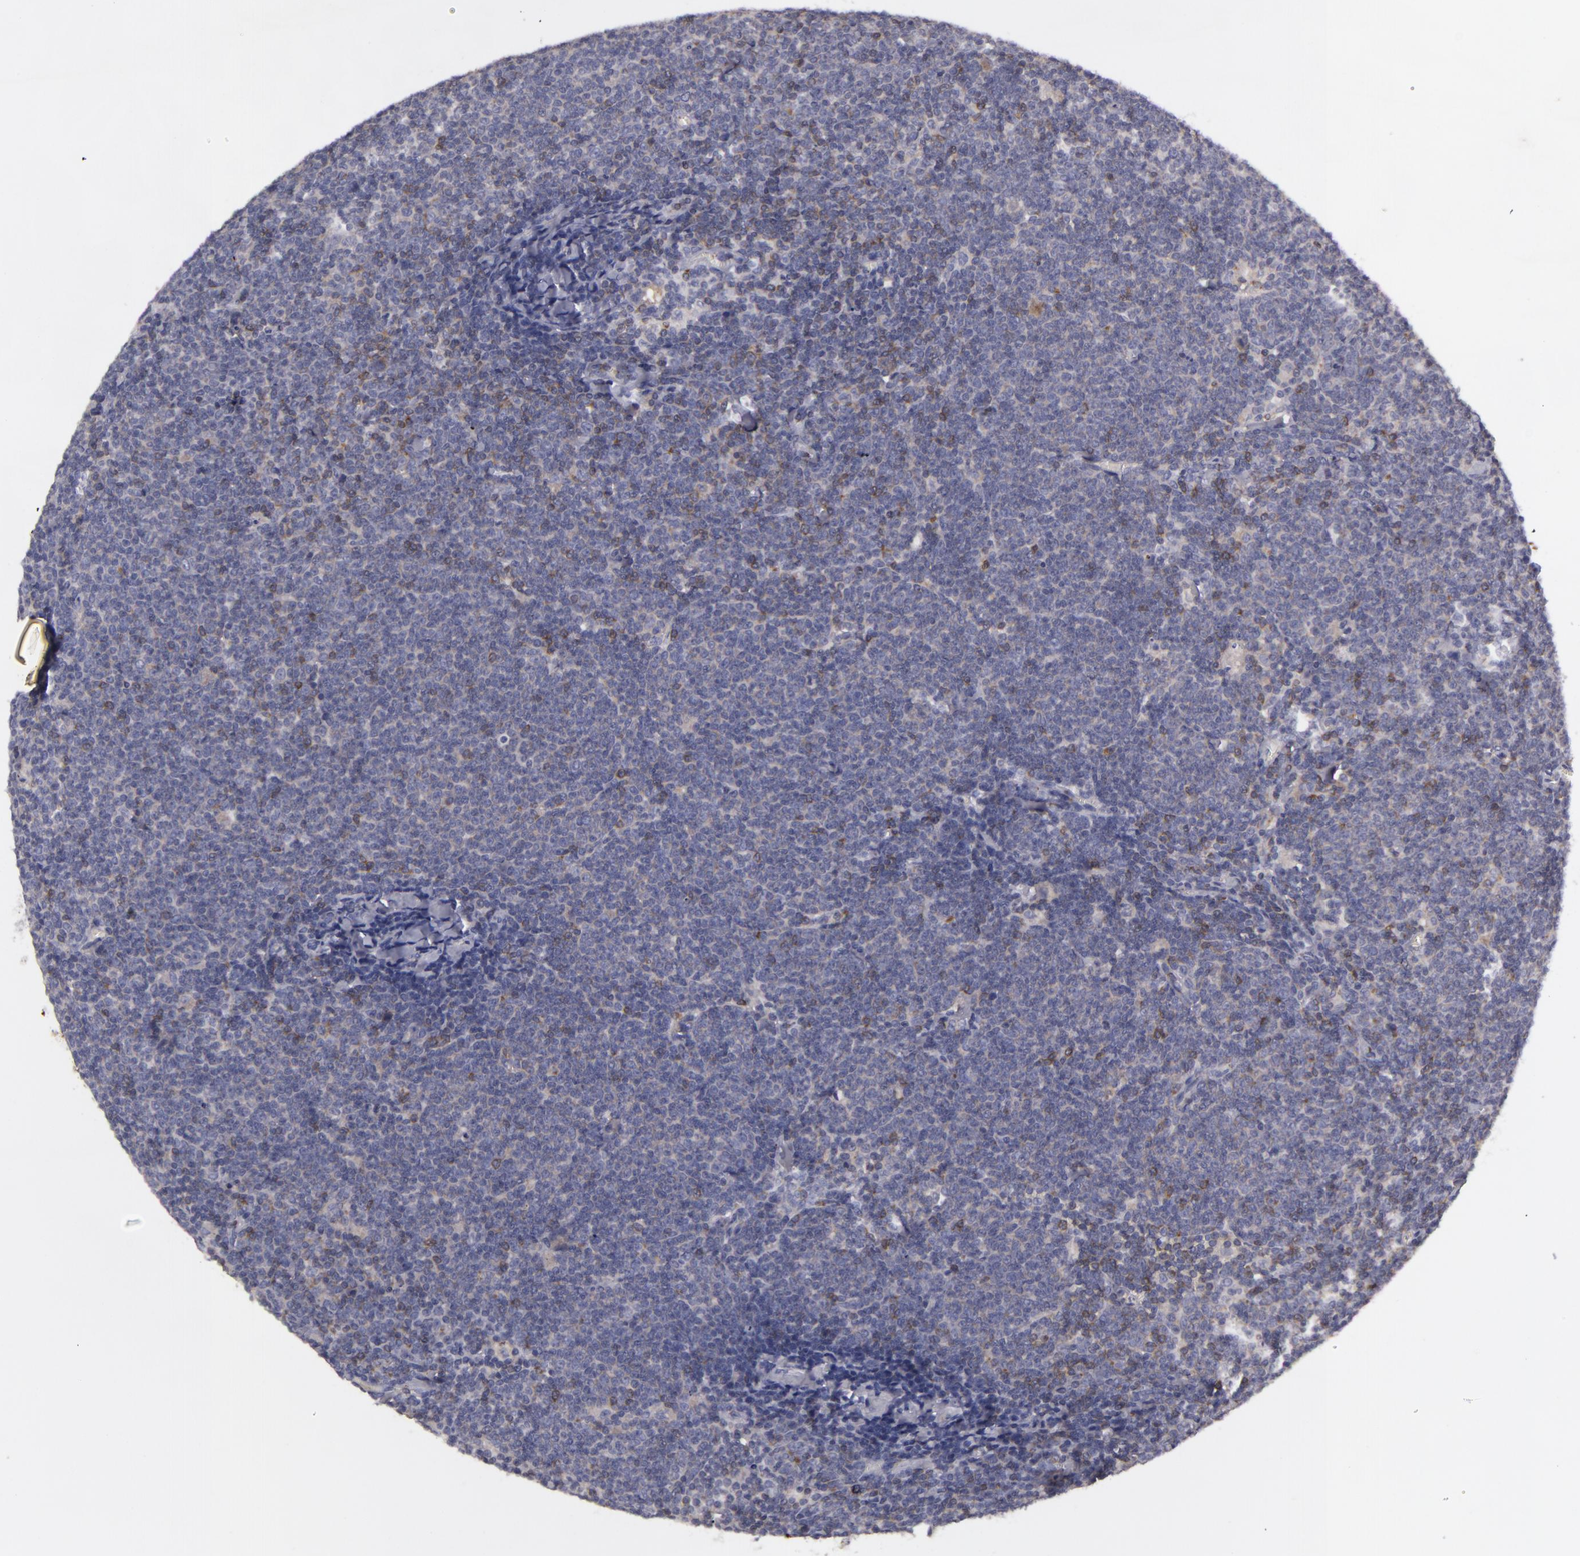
{"staining": {"intensity": "negative", "quantity": "none", "location": "none"}, "tissue": "lymphoma", "cell_type": "Tumor cells", "image_type": "cancer", "snomed": [{"axis": "morphology", "description": "Malignant lymphoma, non-Hodgkin's type, Low grade"}, {"axis": "topography", "description": "Lymph node"}], "caption": "Immunohistochemistry histopathology image of neoplastic tissue: malignant lymphoma, non-Hodgkin's type (low-grade) stained with DAB (3,3'-diaminobenzidine) displays no significant protein expression in tumor cells.", "gene": "KCNAB2", "patient": {"sex": "male", "age": 65}}